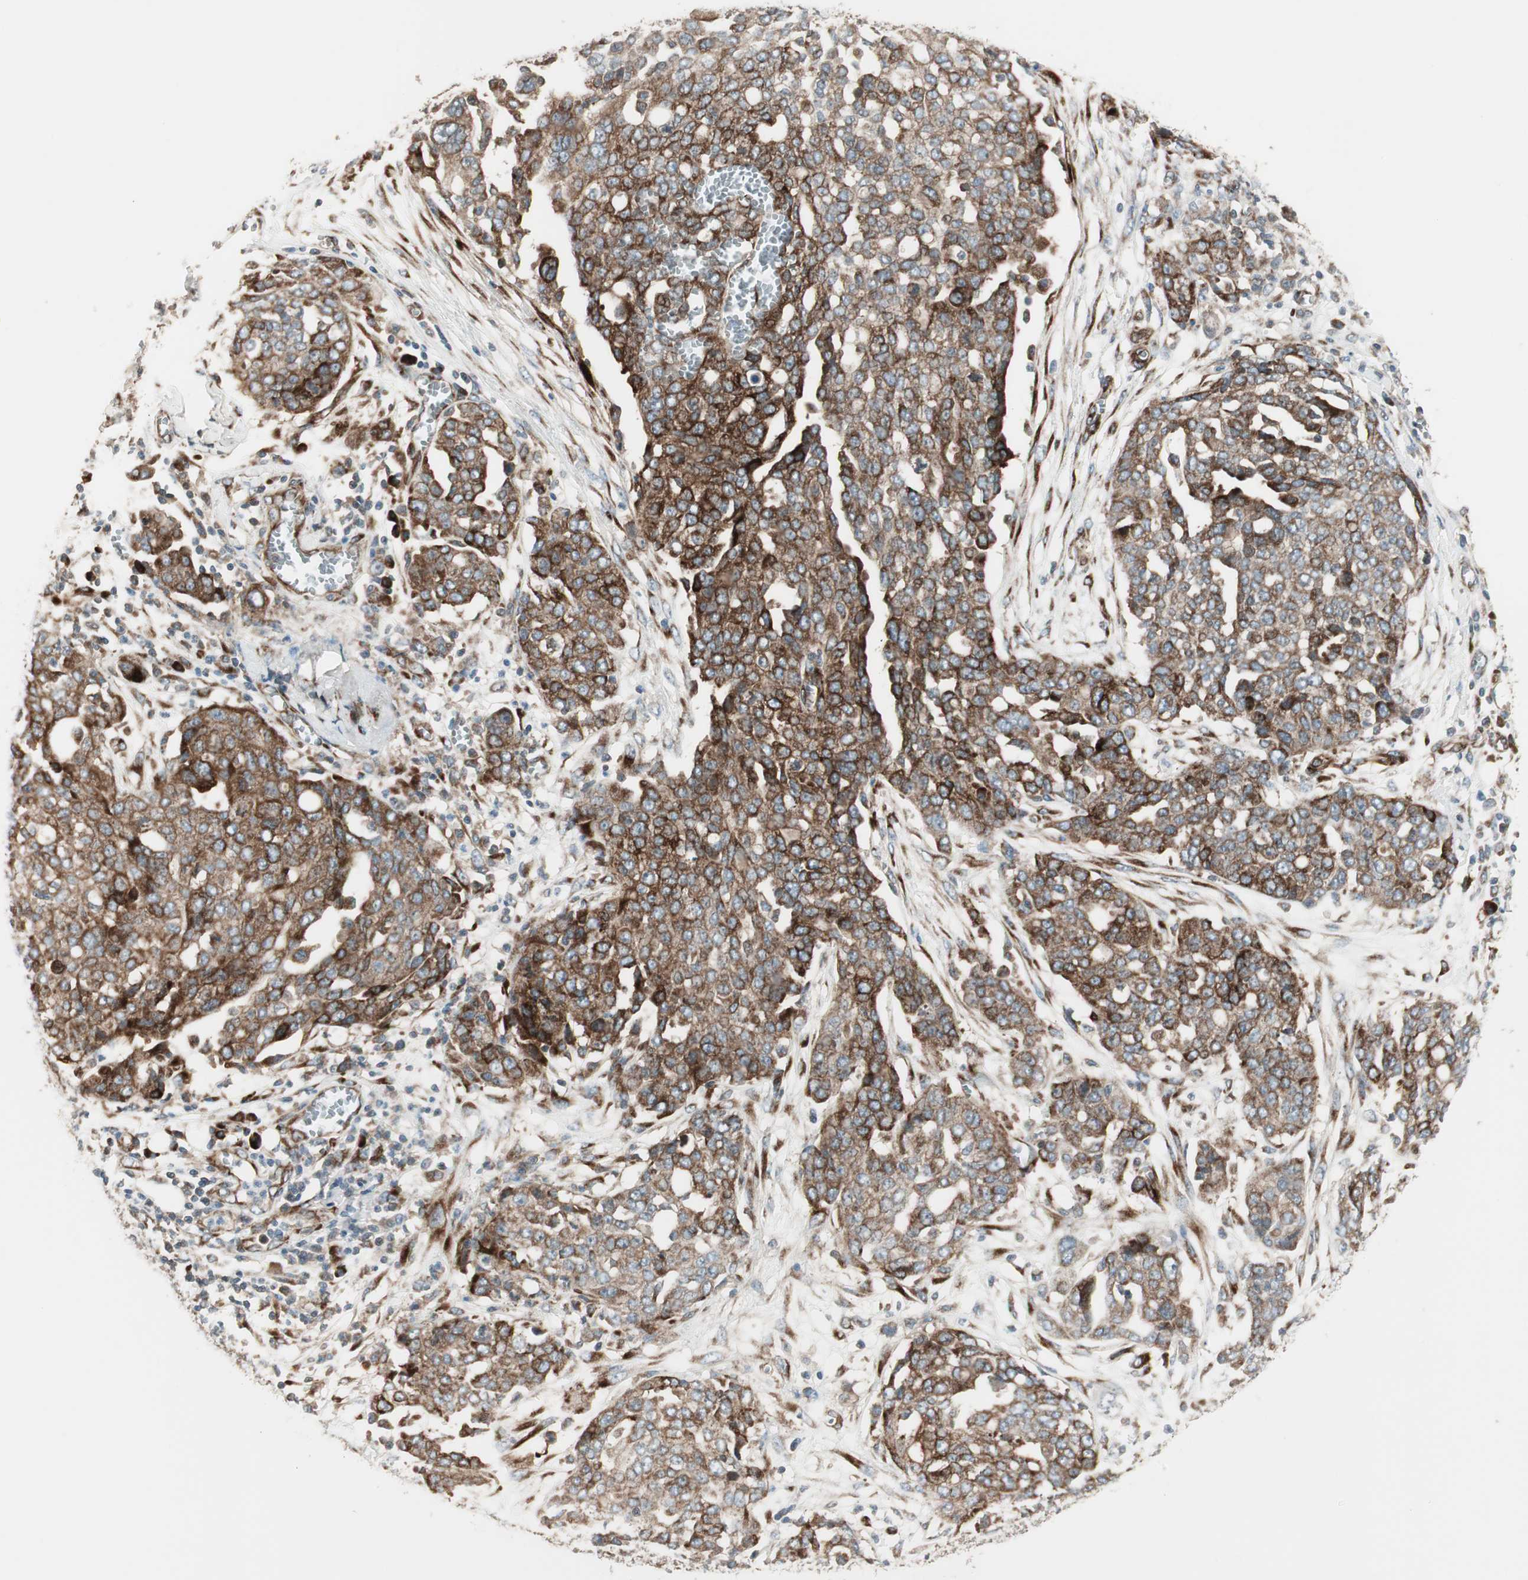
{"staining": {"intensity": "strong", "quantity": ">75%", "location": "cytoplasmic/membranous"}, "tissue": "ovarian cancer", "cell_type": "Tumor cells", "image_type": "cancer", "snomed": [{"axis": "morphology", "description": "Cystadenocarcinoma, serous, NOS"}, {"axis": "topography", "description": "Soft tissue"}, {"axis": "topography", "description": "Ovary"}], "caption": "DAB (3,3'-diaminobenzidine) immunohistochemical staining of ovarian cancer (serous cystadenocarcinoma) displays strong cytoplasmic/membranous protein staining in approximately >75% of tumor cells.", "gene": "PPP2R5E", "patient": {"sex": "female", "age": 57}}